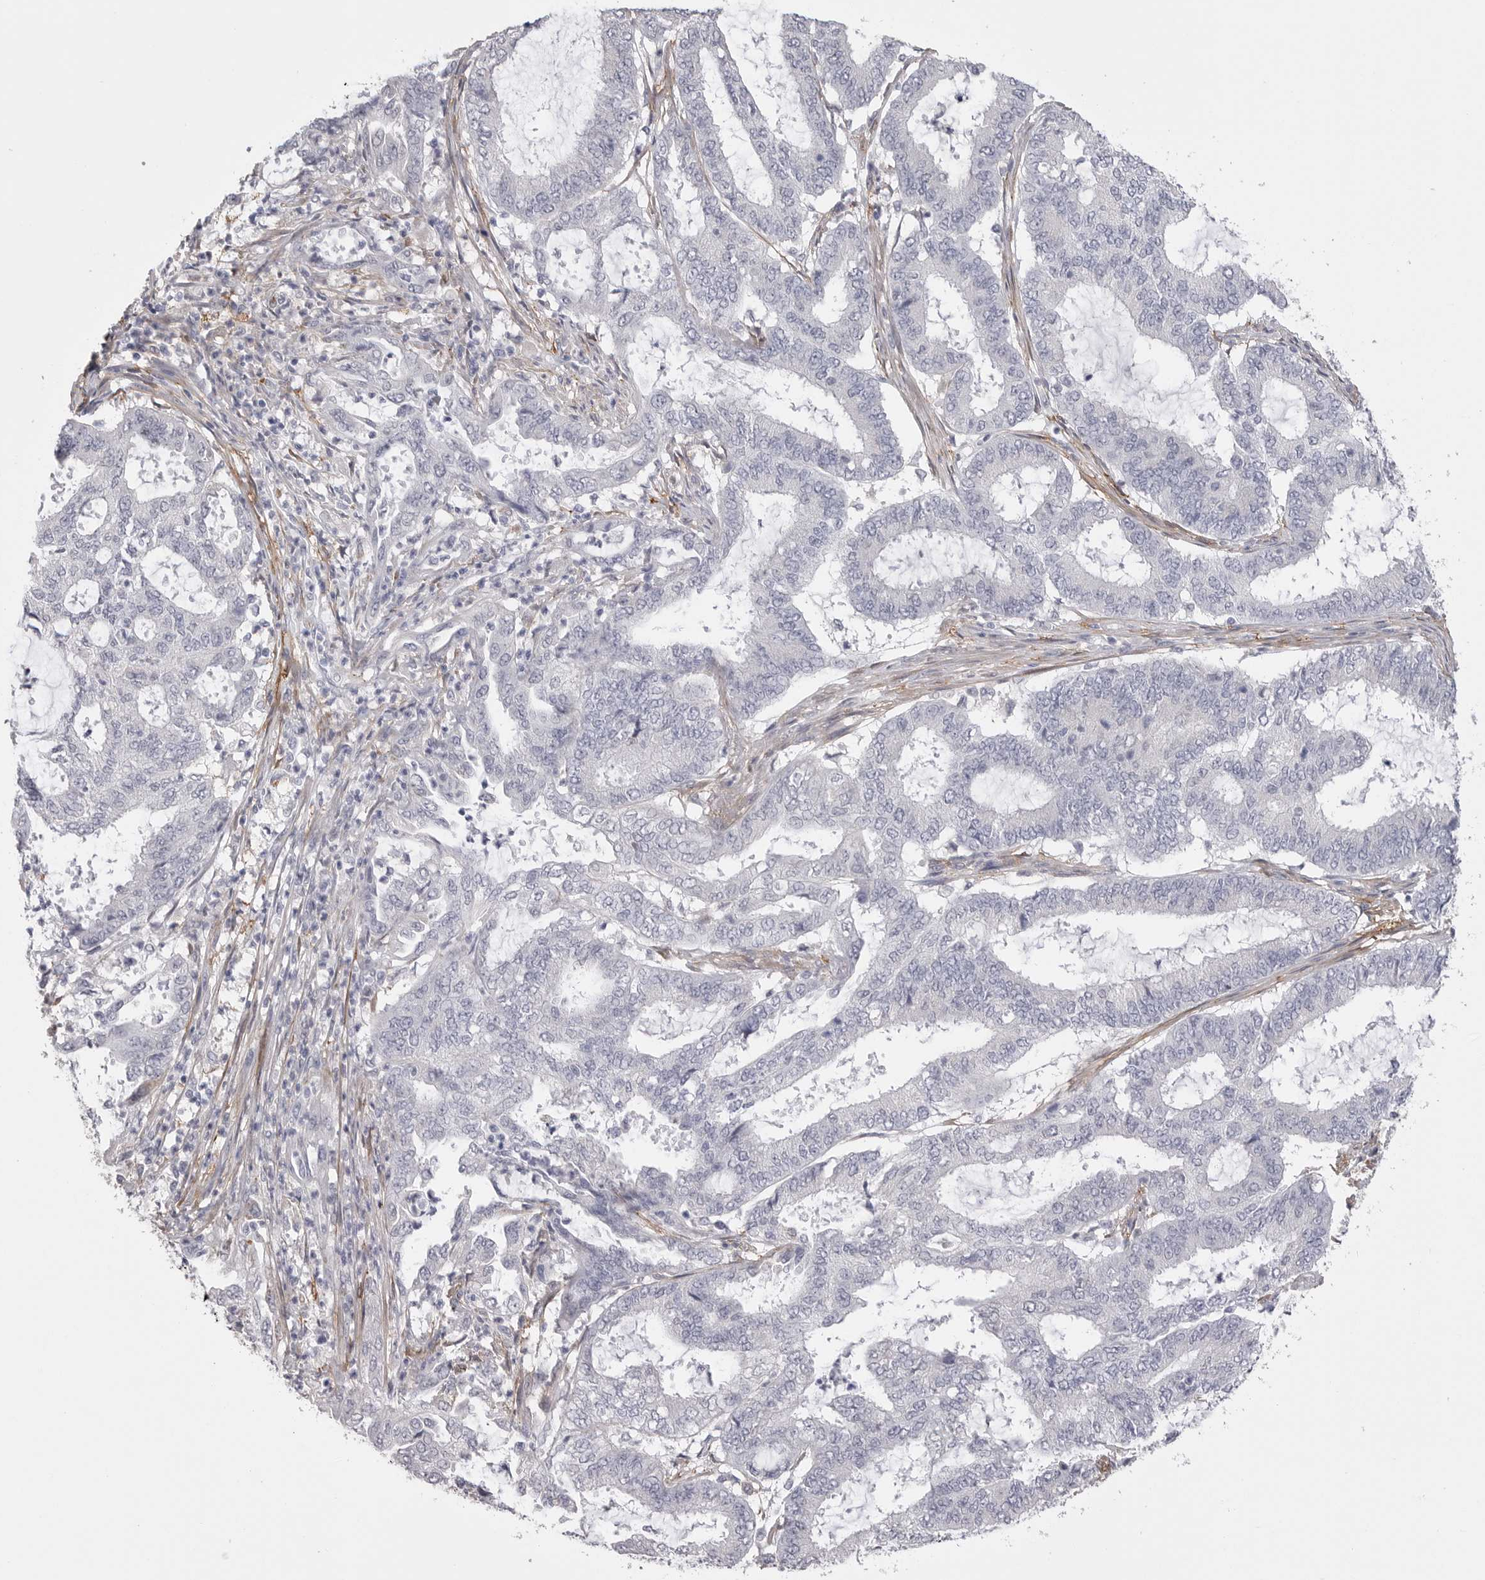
{"staining": {"intensity": "negative", "quantity": "none", "location": "none"}, "tissue": "endometrial cancer", "cell_type": "Tumor cells", "image_type": "cancer", "snomed": [{"axis": "morphology", "description": "Adenocarcinoma, NOS"}, {"axis": "topography", "description": "Endometrium"}], "caption": "Protein analysis of endometrial cancer shows no significant staining in tumor cells.", "gene": "AKAP12", "patient": {"sex": "female", "age": 51}}